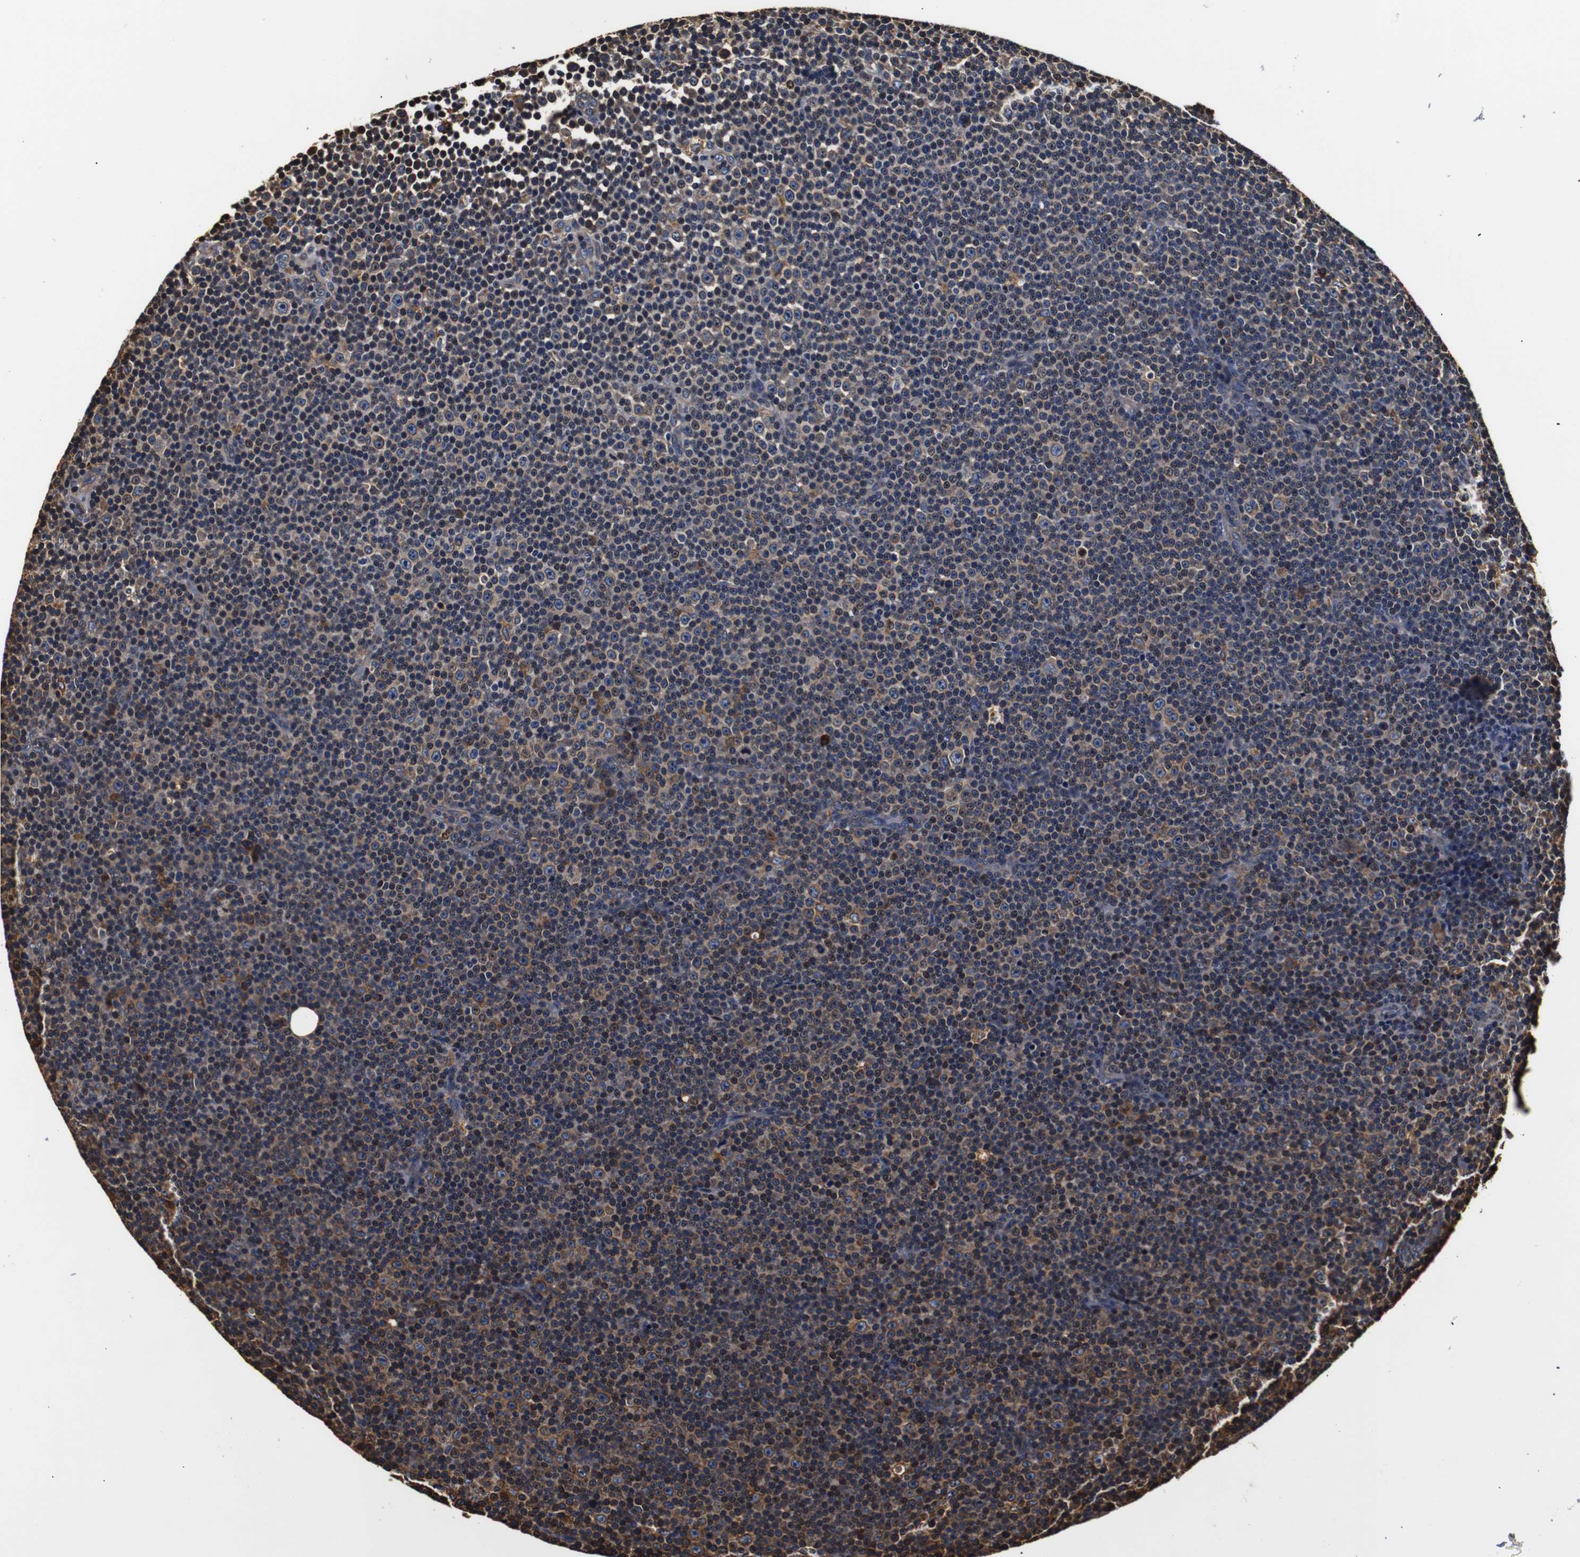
{"staining": {"intensity": "weak", "quantity": "<25%", "location": "cytoplasmic/membranous"}, "tissue": "lymphoma", "cell_type": "Tumor cells", "image_type": "cancer", "snomed": [{"axis": "morphology", "description": "Malignant lymphoma, non-Hodgkin's type, Low grade"}, {"axis": "topography", "description": "Lymph node"}], "caption": "Malignant lymphoma, non-Hodgkin's type (low-grade) was stained to show a protein in brown. There is no significant positivity in tumor cells.", "gene": "HHIP", "patient": {"sex": "female", "age": 67}}